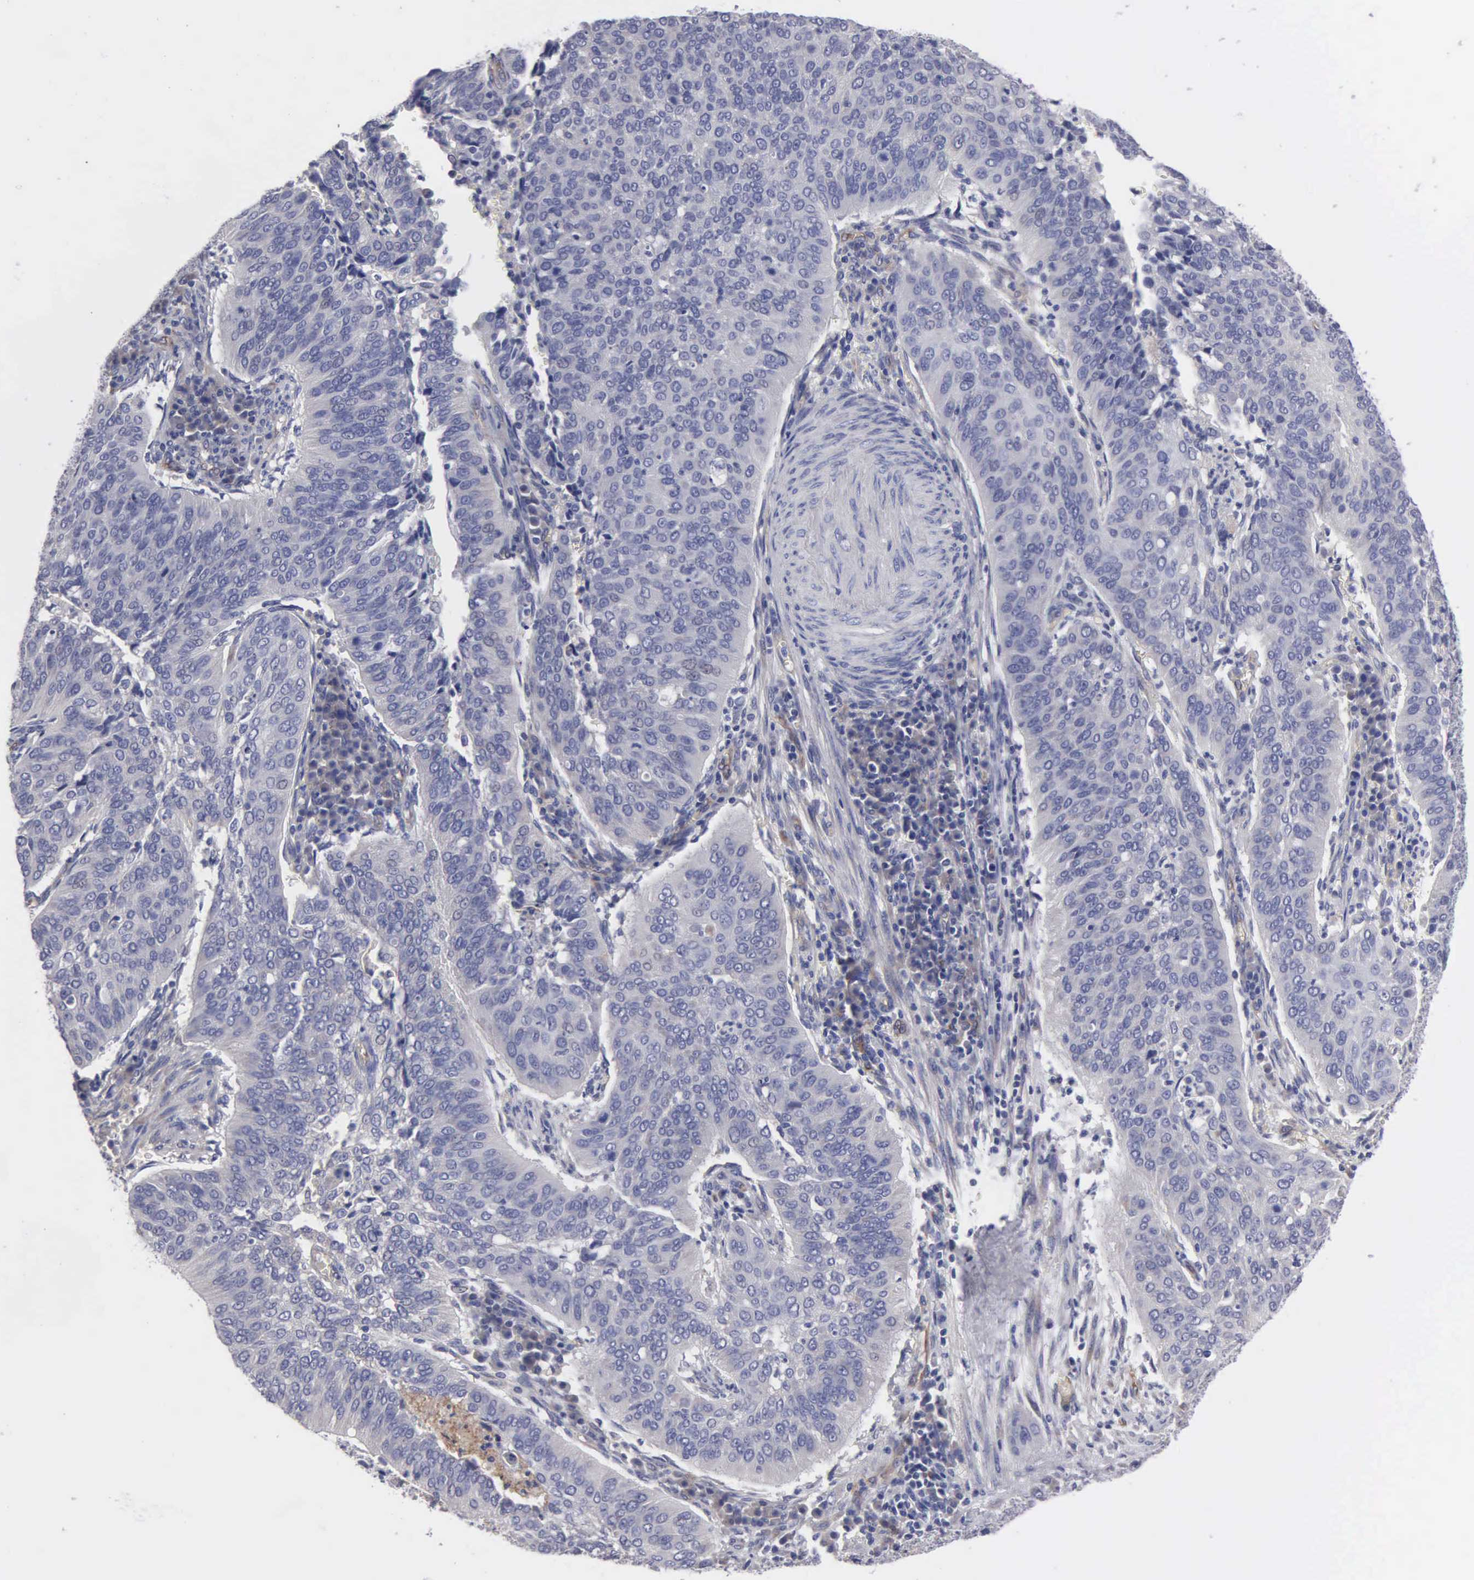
{"staining": {"intensity": "negative", "quantity": "none", "location": "none"}, "tissue": "cervical cancer", "cell_type": "Tumor cells", "image_type": "cancer", "snomed": [{"axis": "morphology", "description": "Squamous cell carcinoma, NOS"}, {"axis": "topography", "description": "Cervix"}], "caption": "The immunohistochemistry (IHC) micrograph has no significant staining in tumor cells of squamous cell carcinoma (cervical) tissue. Brightfield microscopy of immunohistochemistry stained with DAB (3,3'-diaminobenzidine) (brown) and hematoxylin (blue), captured at high magnification.", "gene": "RDX", "patient": {"sex": "female", "age": 39}}